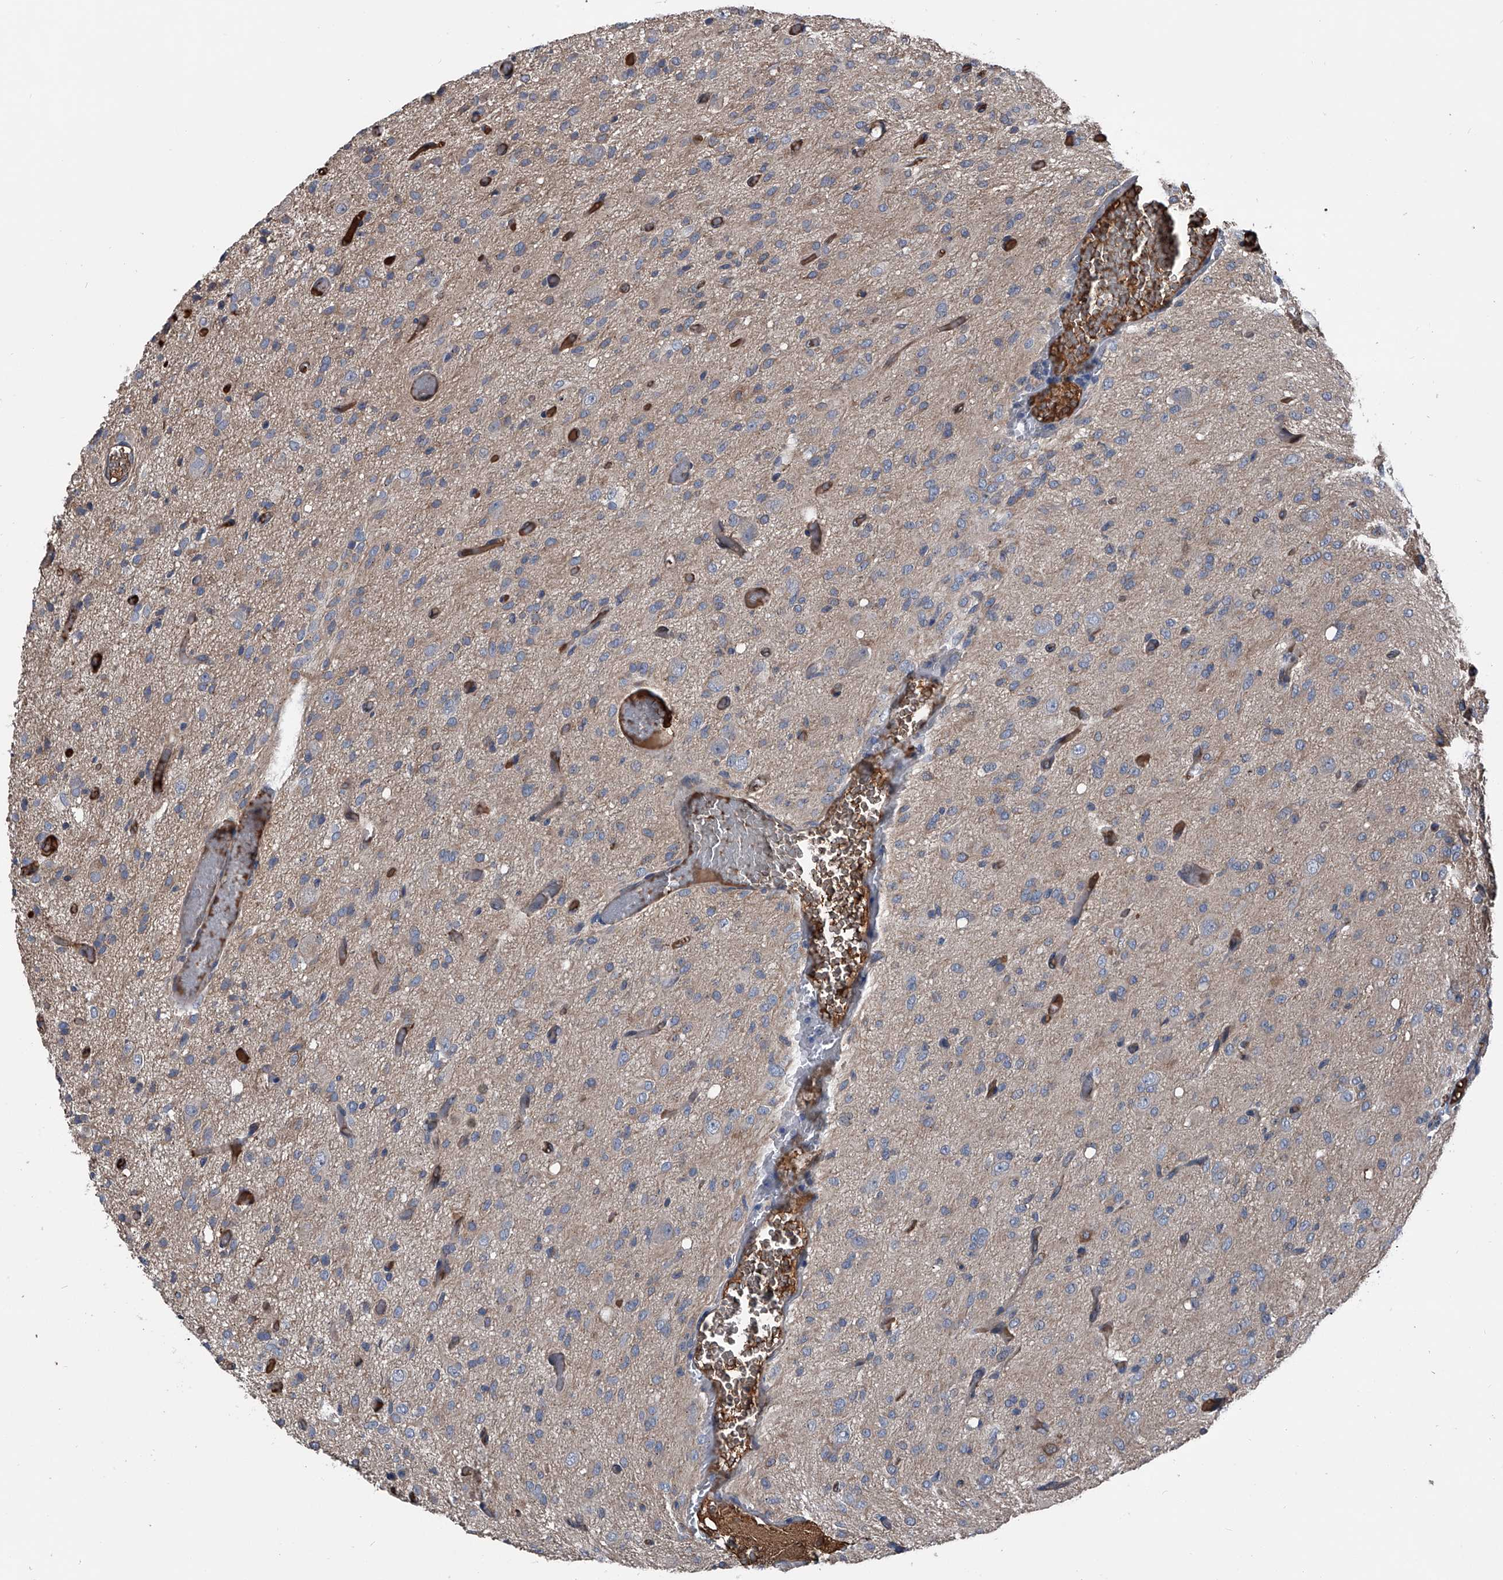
{"staining": {"intensity": "weak", "quantity": "25%-75%", "location": "cytoplasmic/membranous"}, "tissue": "glioma", "cell_type": "Tumor cells", "image_type": "cancer", "snomed": [{"axis": "morphology", "description": "Glioma, malignant, High grade"}, {"axis": "topography", "description": "Brain"}], "caption": "High-power microscopy captured an IHC micrograph of glioma, revealing weak cytoplasmic/membranous expression in about 25%-75% of tumor cells.", "gene": "KIF13A", "patient": {"sex": "female", "age": 59}}